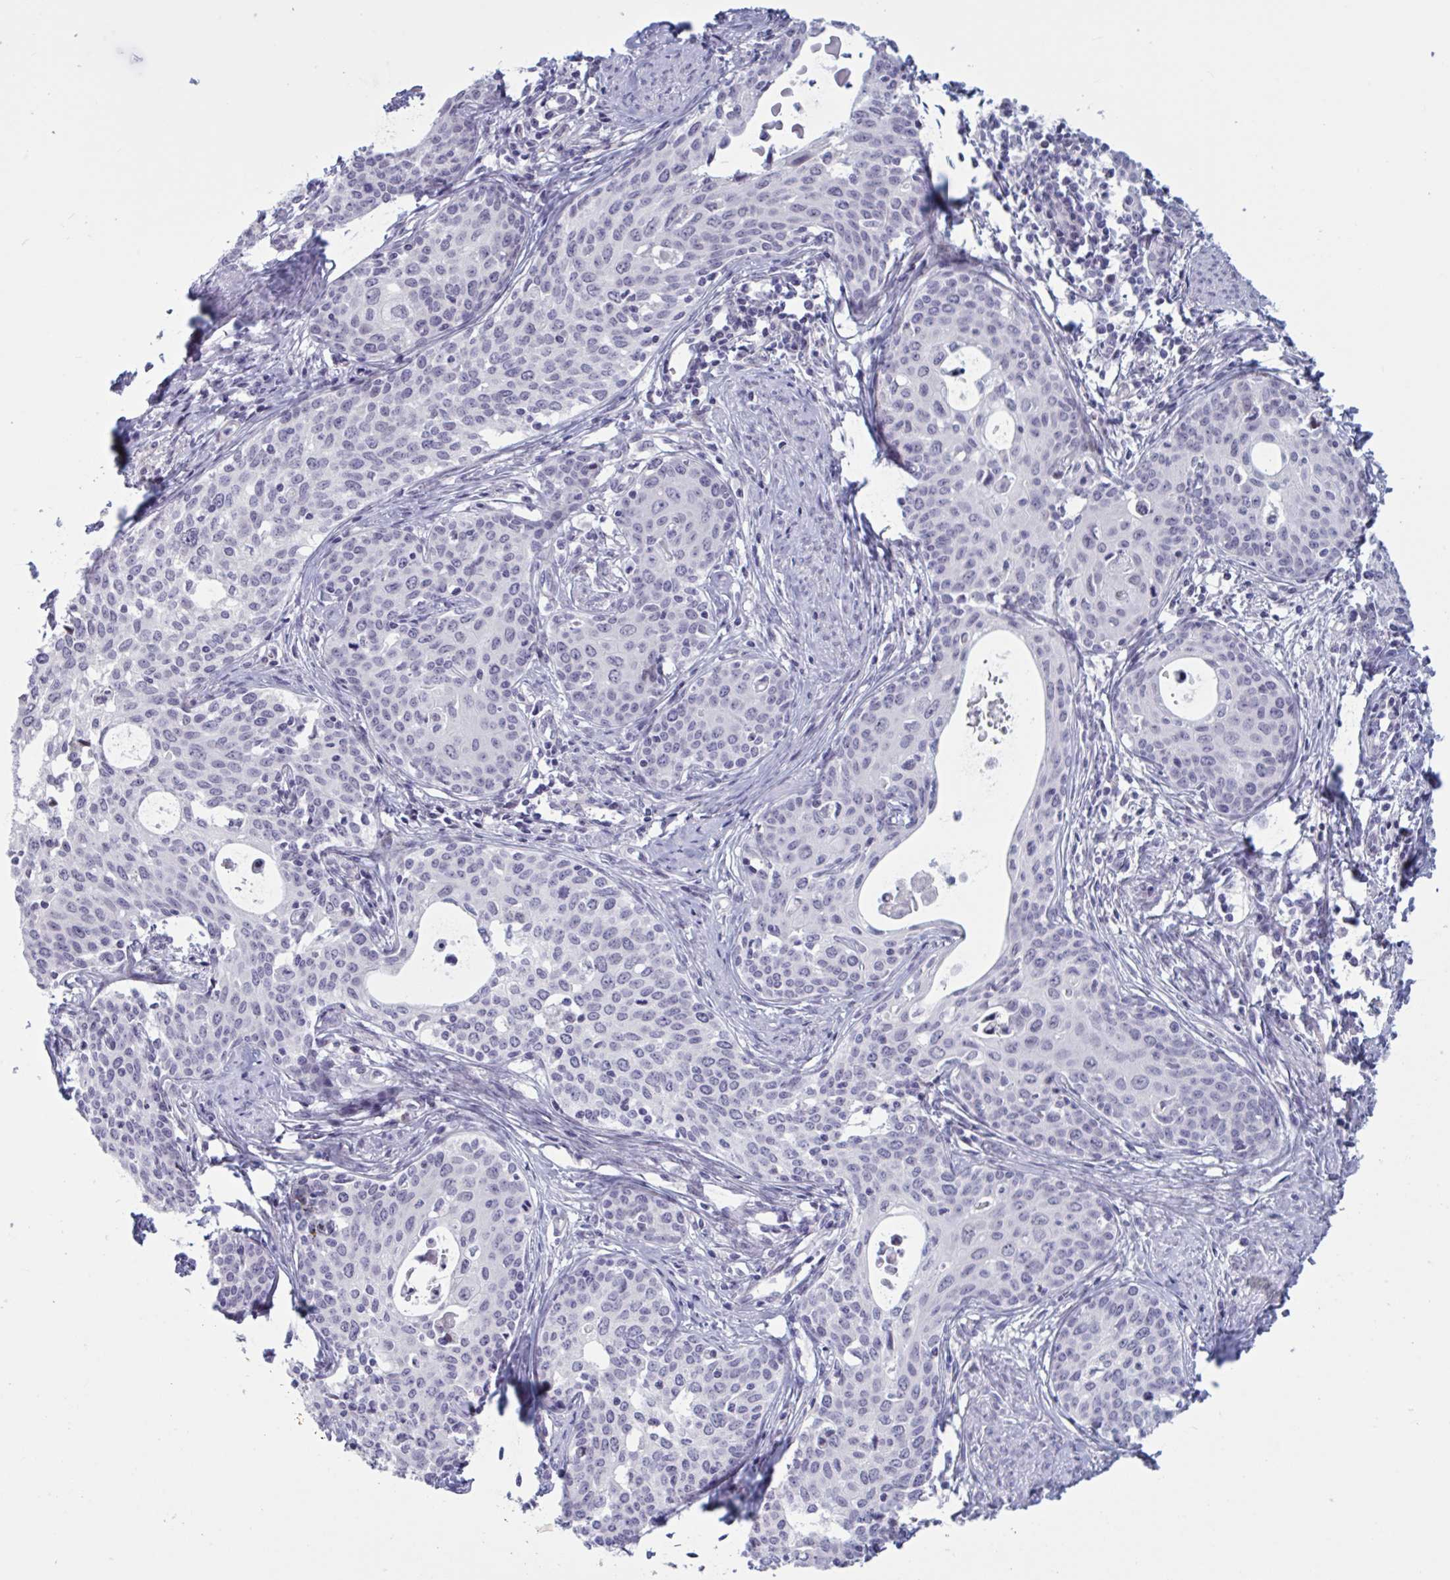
{"staining": {"intensity": "negative", "quantity": "none", "location": "none"}, "tissue": "cervical cancer", "cell_type": "Tumor cells", "image_type": "cancer", "snomed": [{"axis": "morphology", "description": "Squamous cell carcinoma, NOS"}, {"axis": "morphology", "description": "Adenocarcinoma, NOS"}, {"axis": "topography", "description": "Cervix"}], "caption": "Cervical cancer (adenocarcinoma) was stained to show a protein in brown. There is no significant positivity in tumor cells.", "gene": "TCEAL8", "patient": {"sex": "female", "age": 52}}